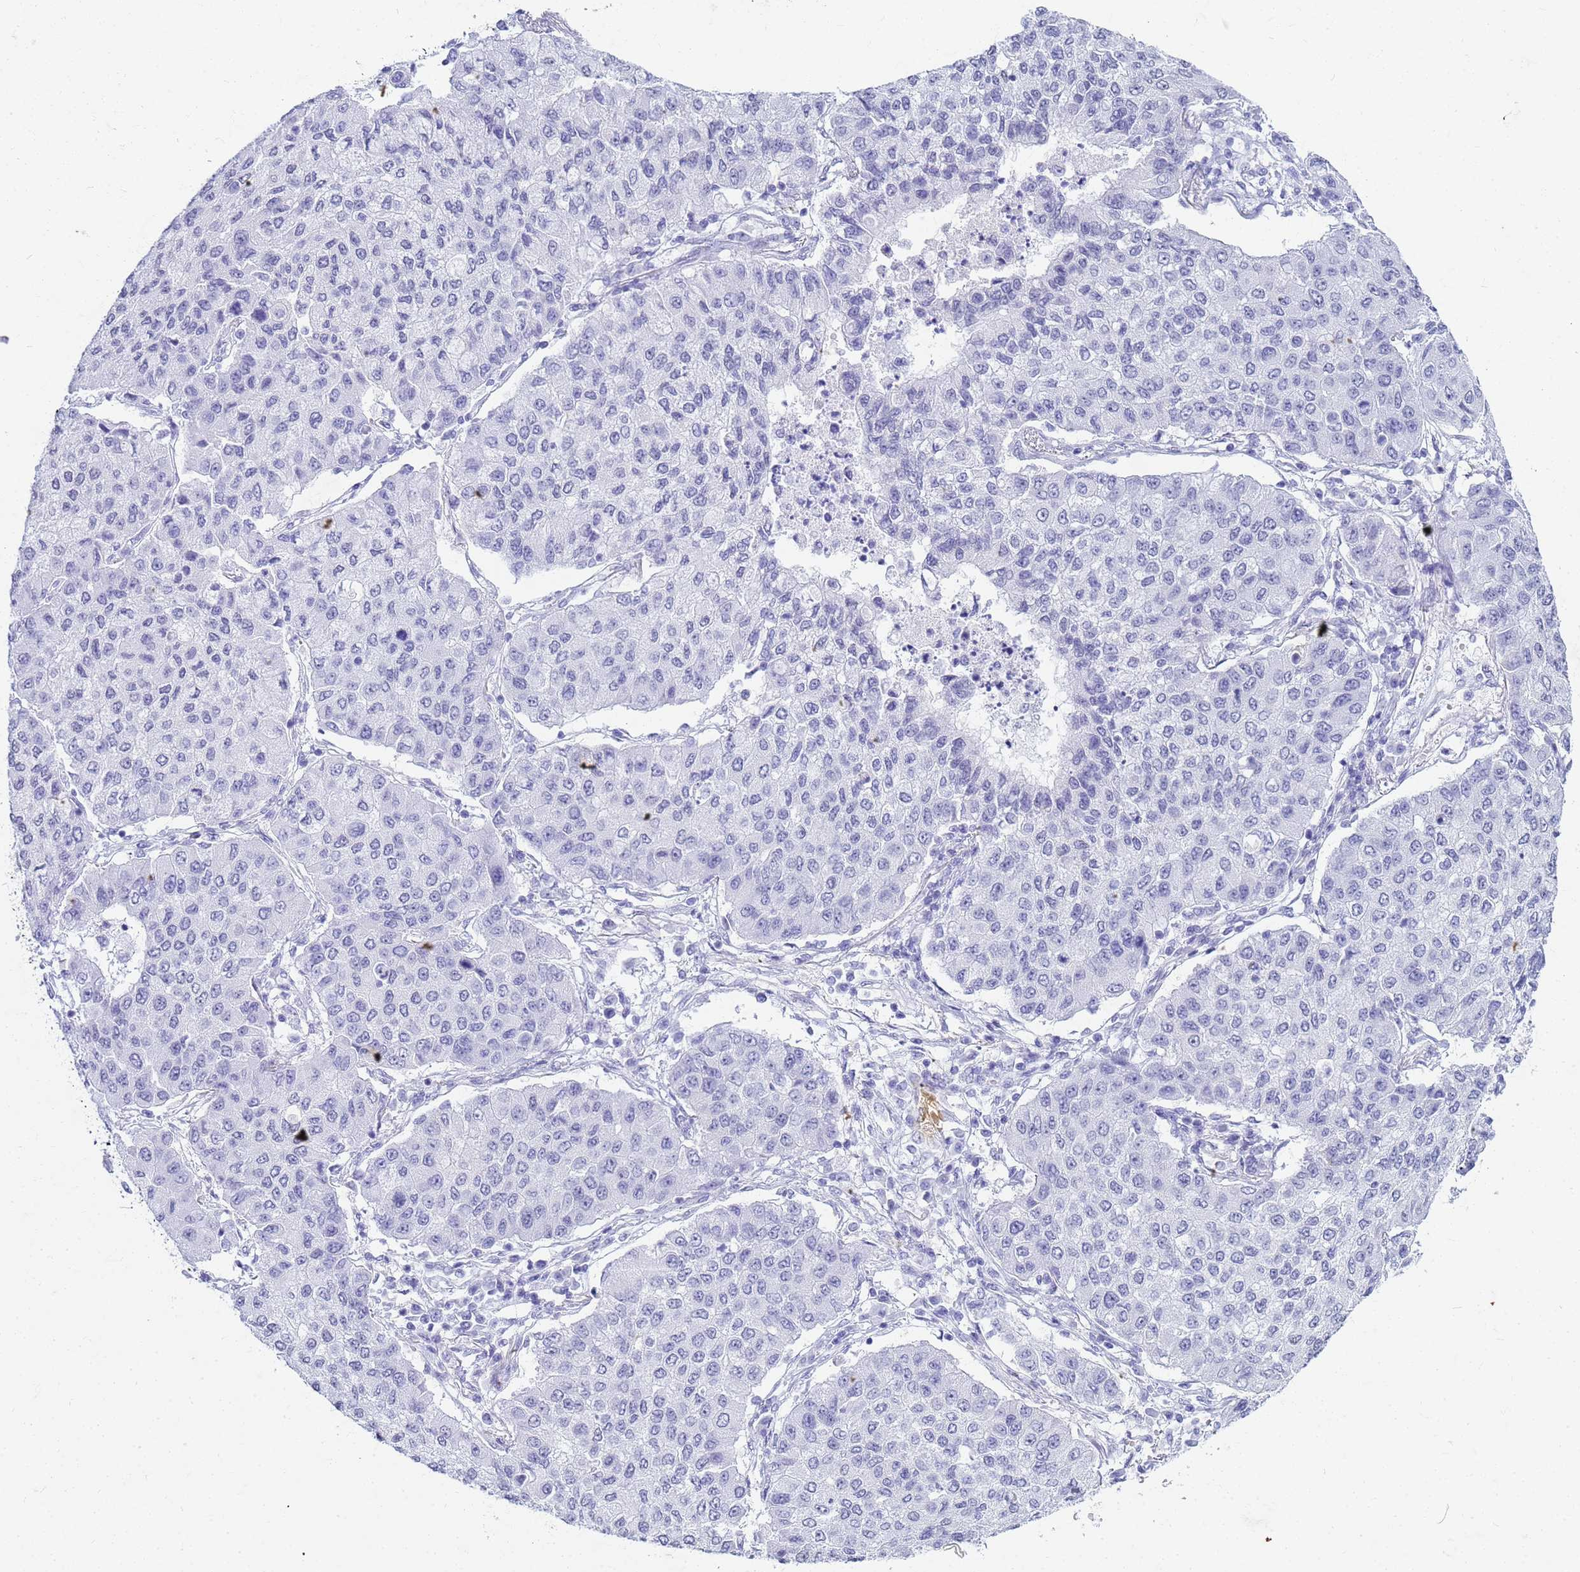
{"staining": {"intensity": "negative", "quantity": "none", "location": "none"}, "tissue": "lung cancer", "cell_type": "Tumor cells", "image_type": "cancer", "snomed": [{"axis": "morphology", "description": "Squamous cell carcinoma, NOS"}, {"axis": "topography", "description": "Lung"}], "caption": "Tumor cells show no significant protein positivity in lung squamous cell carcinoma.", "gene": "SLC7A9", "patient": {"sex": "male", "age": 74}}